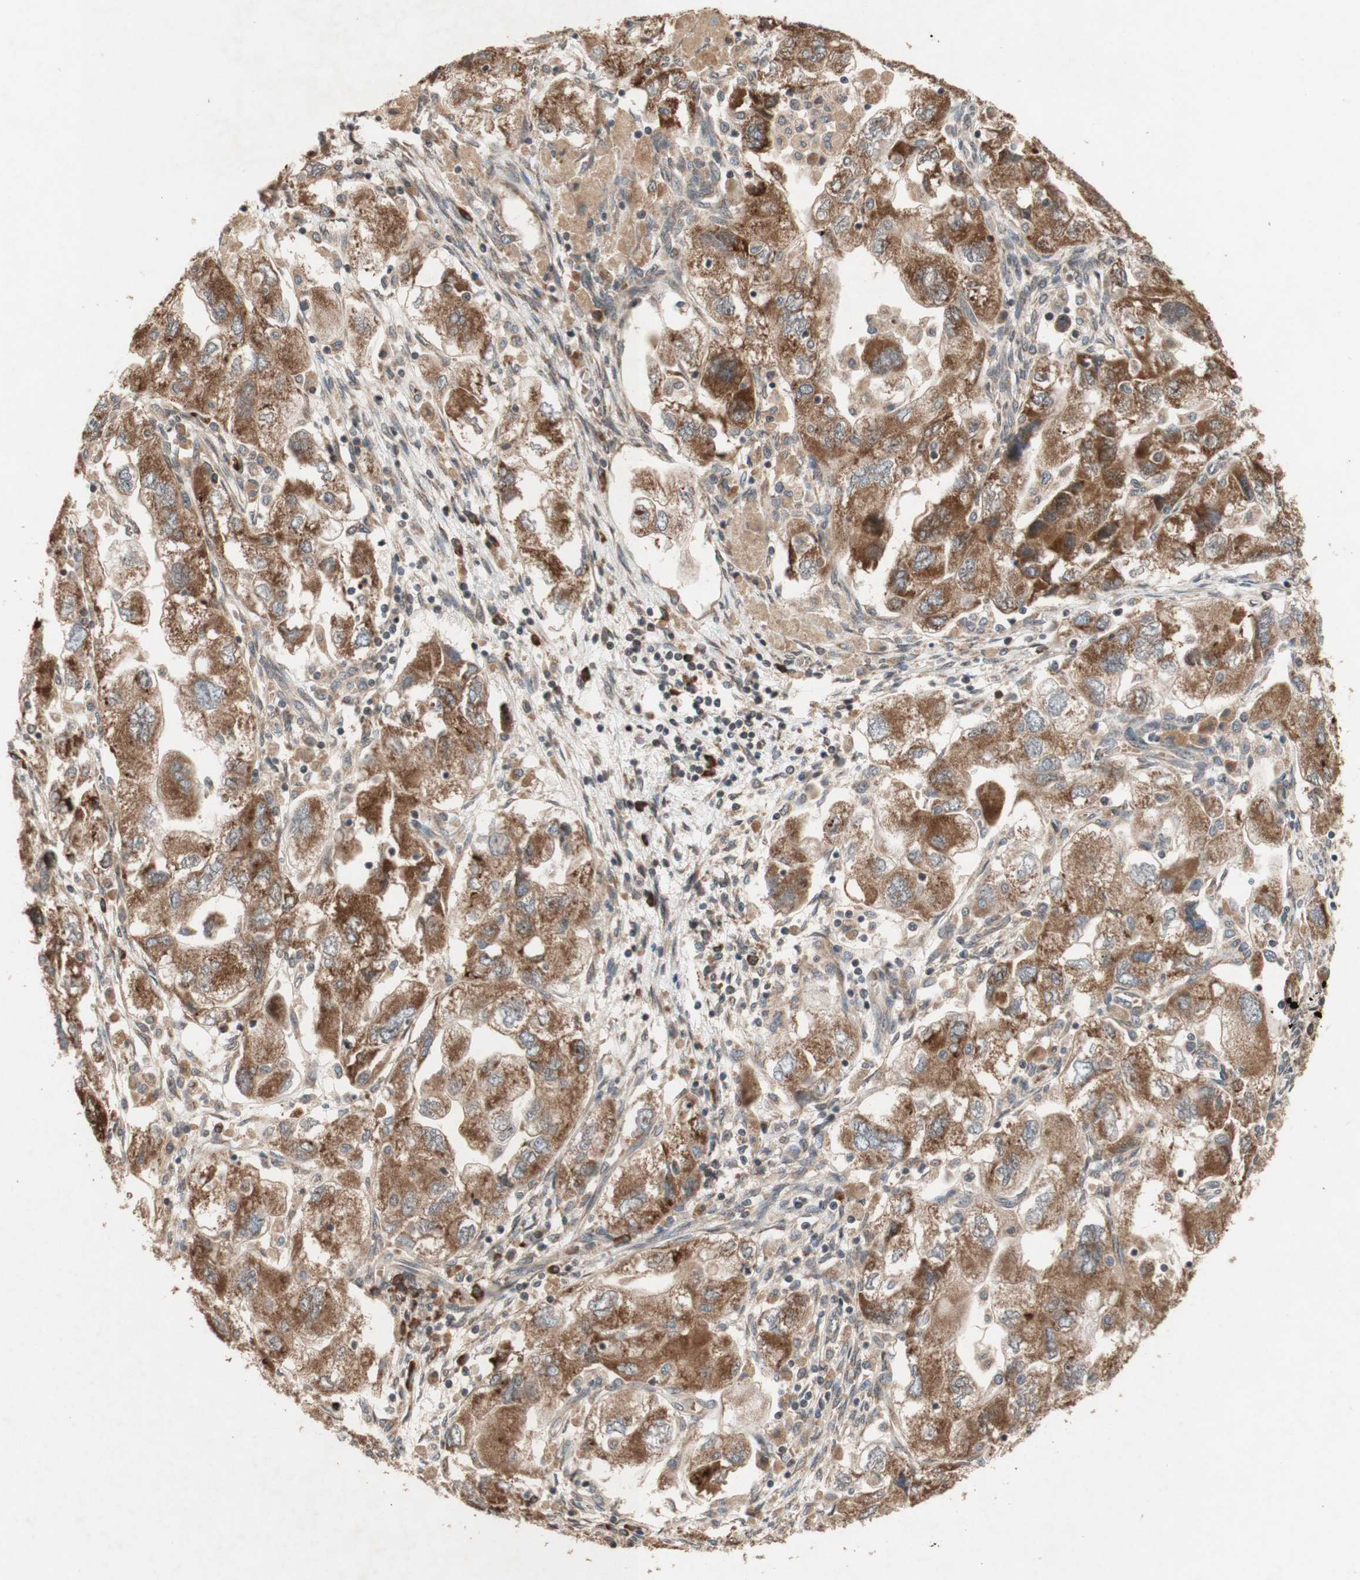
{"staining": {"intensity": "moderate", "quantity": ">75%", "location": "cytoplasmic/membranous"}, "tissue": "ovarian cancer", "cell_type": "Tumor cells", "image_type": "cancer", "snomed": [{"axis": "morphology", "description": "Carcinoma, NOS"}, {"axis": "morphology", "description": "Cystadenocarcinoma, serous, NOS"}, {"axis": "topography", "description": "Ovary"}], "caption": "Protein staining of ovarian cancer tissue demonstrates moderate cytoplasmic/membranous expression in about >75% of tumor cells.", "gene": "DDOST", "patient": {"sex": "female", "age": 69}}